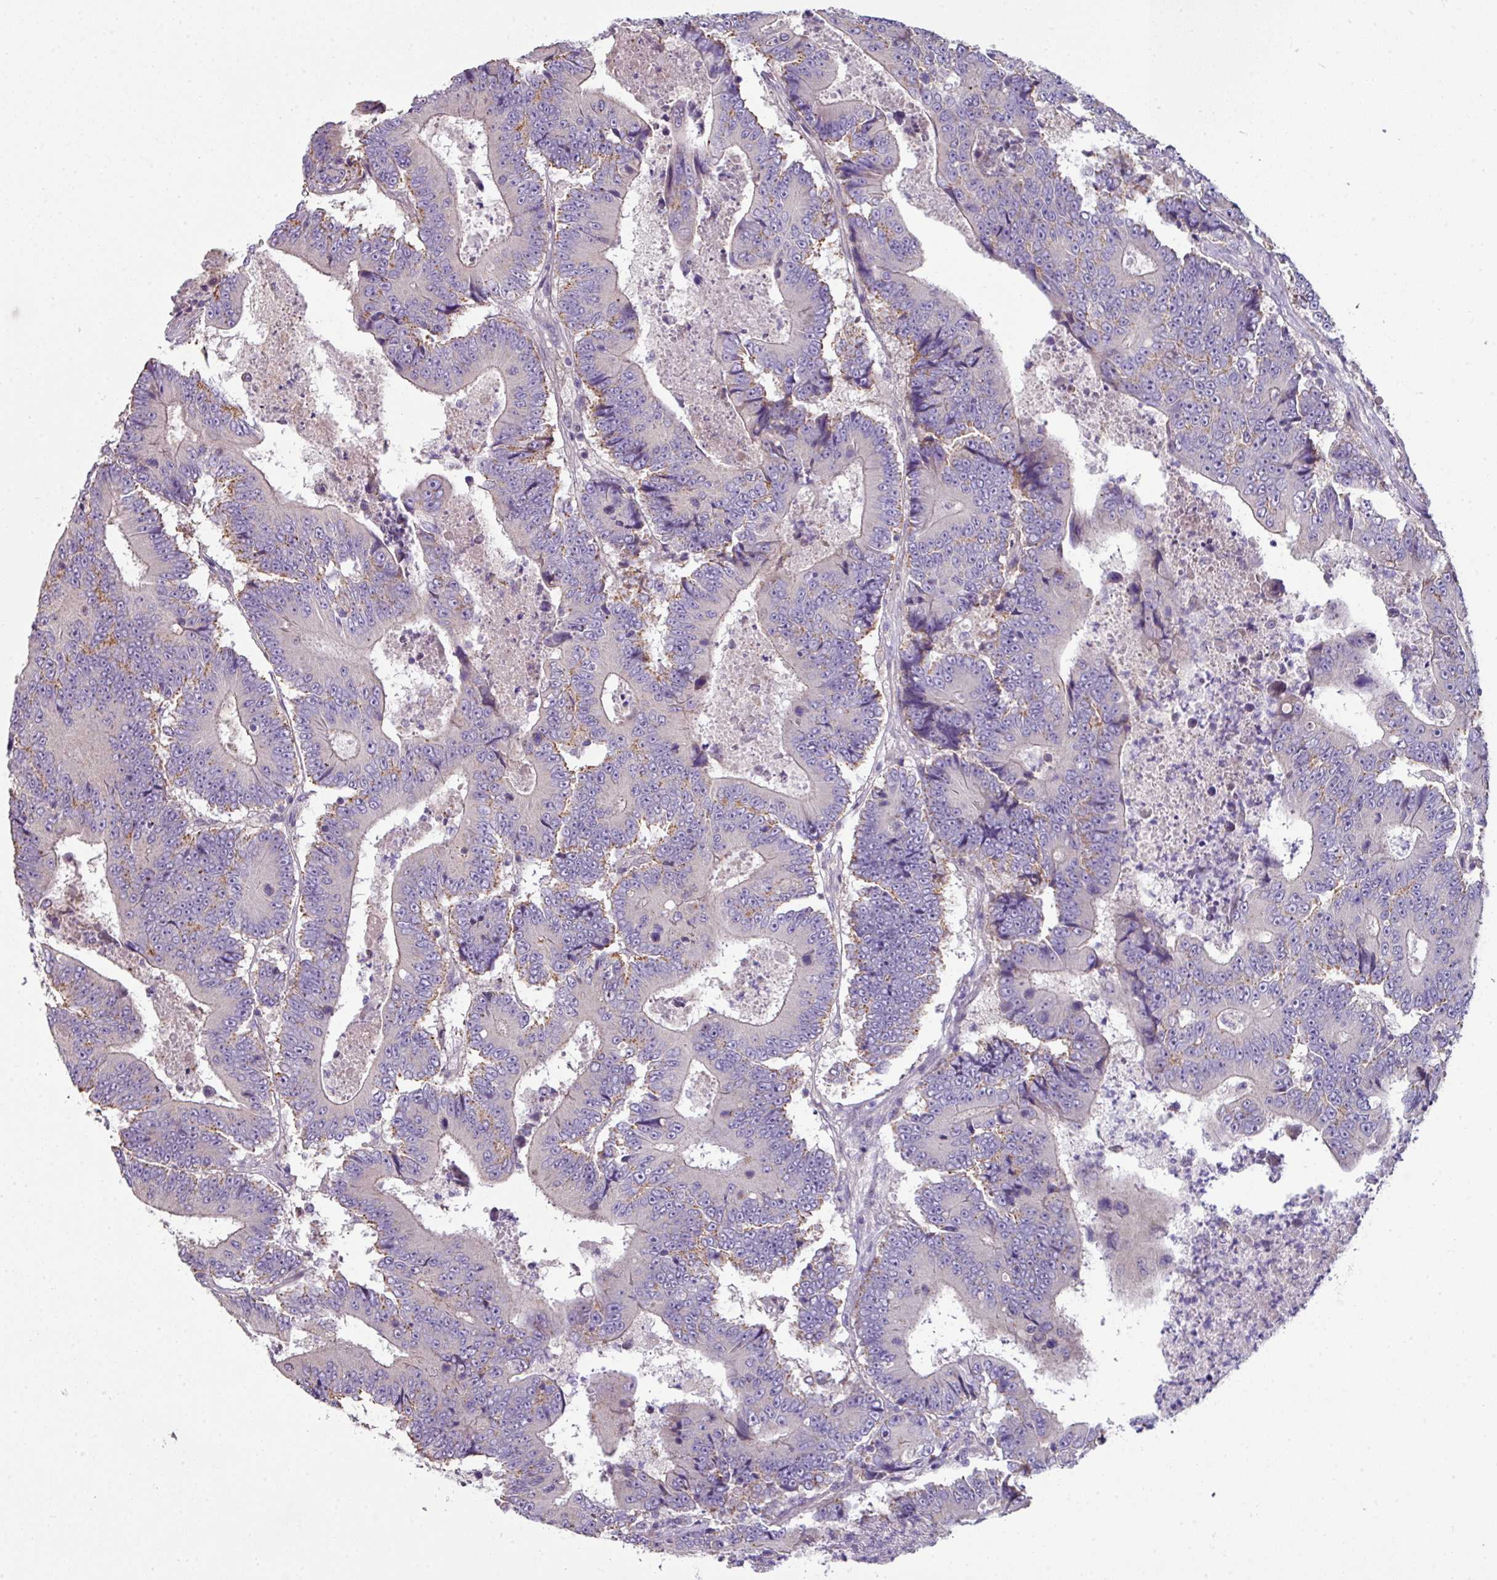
{"staining": {"intensity": "weak", "quantity": "<25%", "location": "cytoplasmic/membranous"}, "tissue": "colorectal cancer", "cell_type": "Tumor cells", "image_type": "cancer", "snomed": [{"axis": "morphology", "description": "Adenocarcinoma, NOS"}, {"axis": "topography", "description": "Colon"}], "caption": "This histopathology image is of colorectal cancer (adenocarcinoma) stained with immunohistochemistry (IHC) to label a protein in brown with the nuclei are counter-stained blue. There is no expression in tumor cells.", "gene": "LRRC9", "patient": {"sex": "male", "age": 83}}